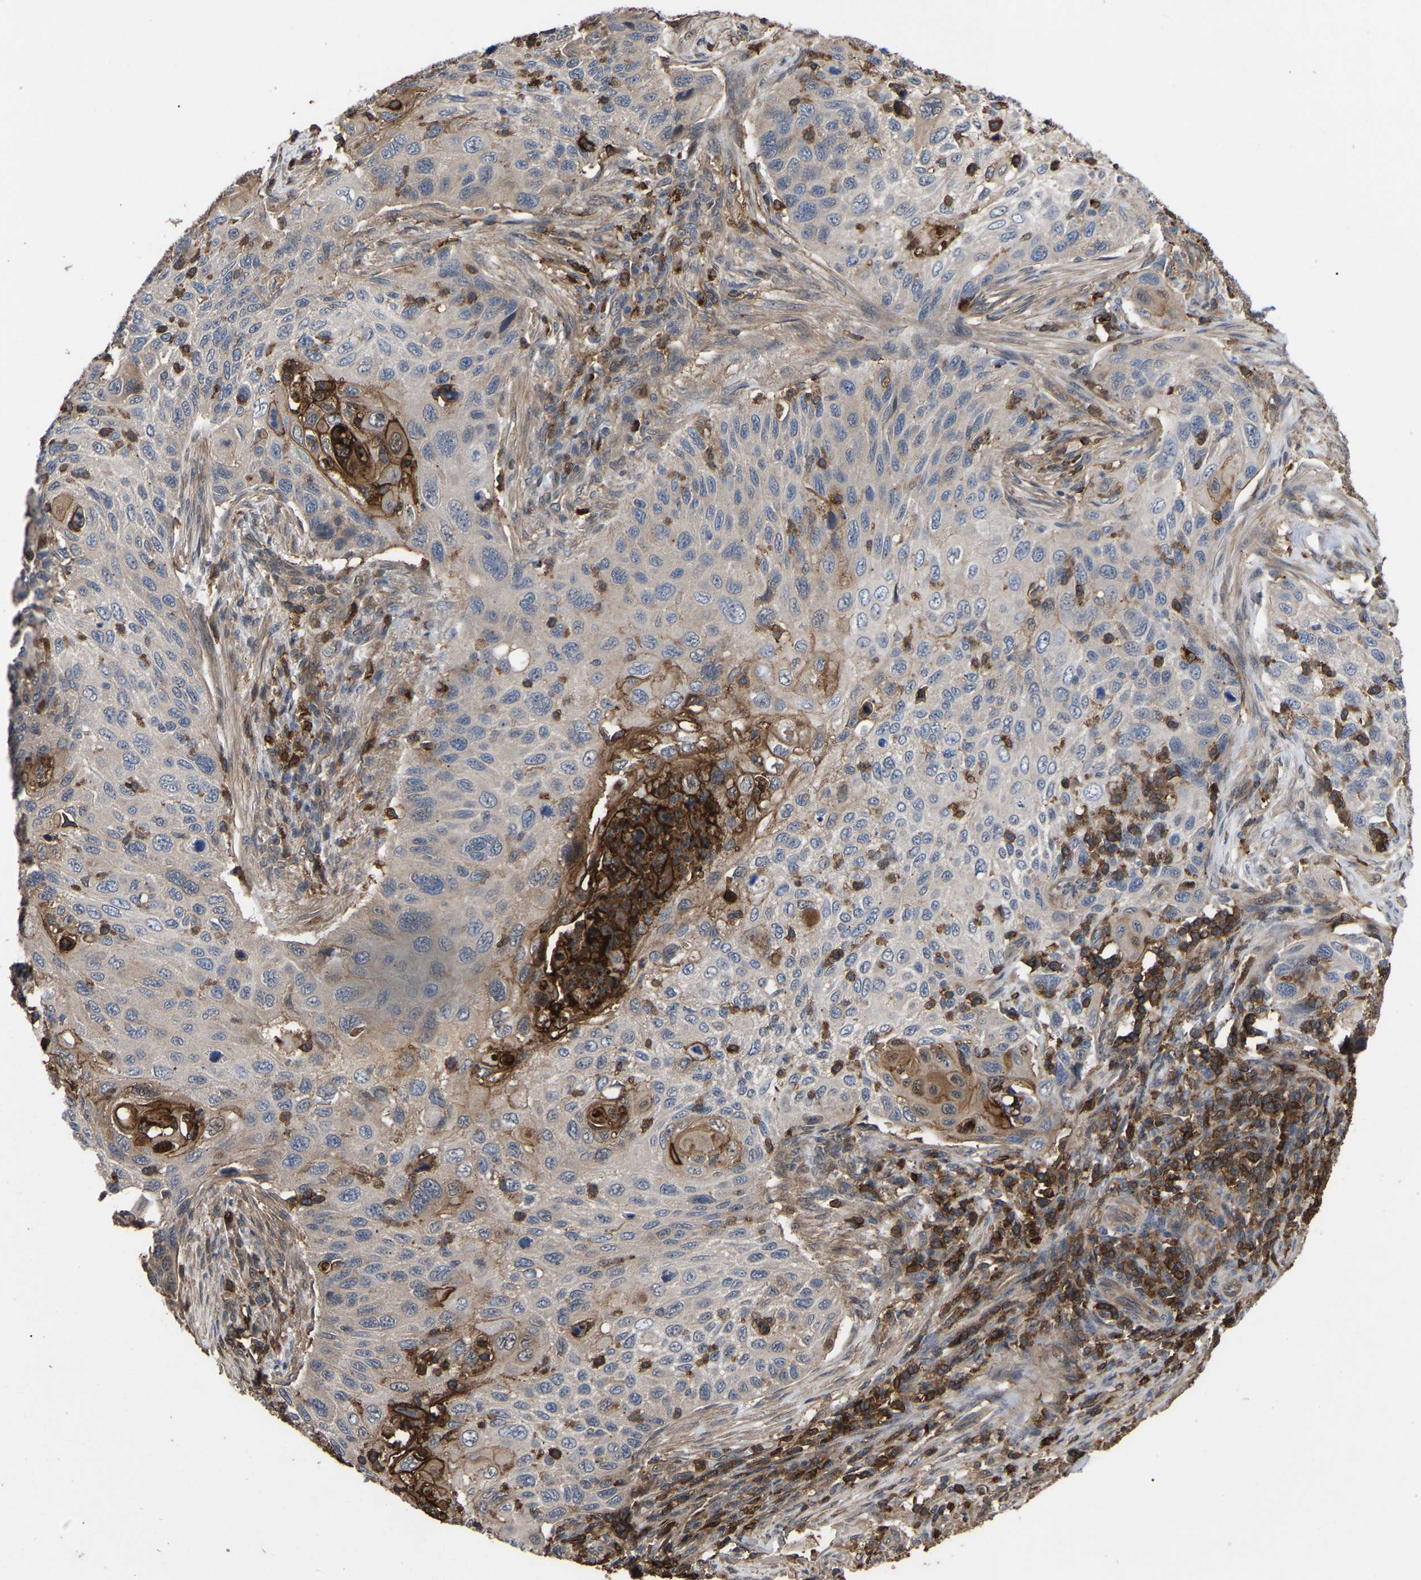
{"staining": {"intensity": "strong", "quantity": "<25%", "location": "cytoplasmic/membranous"}, "tissue": "cervical cancer", "cell_type": "Tumor cells", "image_type": "cancer", "snomed": [{"axis": "morphology", "description": "Squamous cell carcinoma, NOS"}, {"axis": "topography", "description": "Cervix"}], "caption": "Protein expression analysis of human cervical cancer reveals strong cytoplasmic/membranous staining in about <25% of tumor cells. The protein of interest is shown in brown color, while the nuclei are stained blue.", "gene": "CIT", "patient": {"sex": "female", "age": 70}}